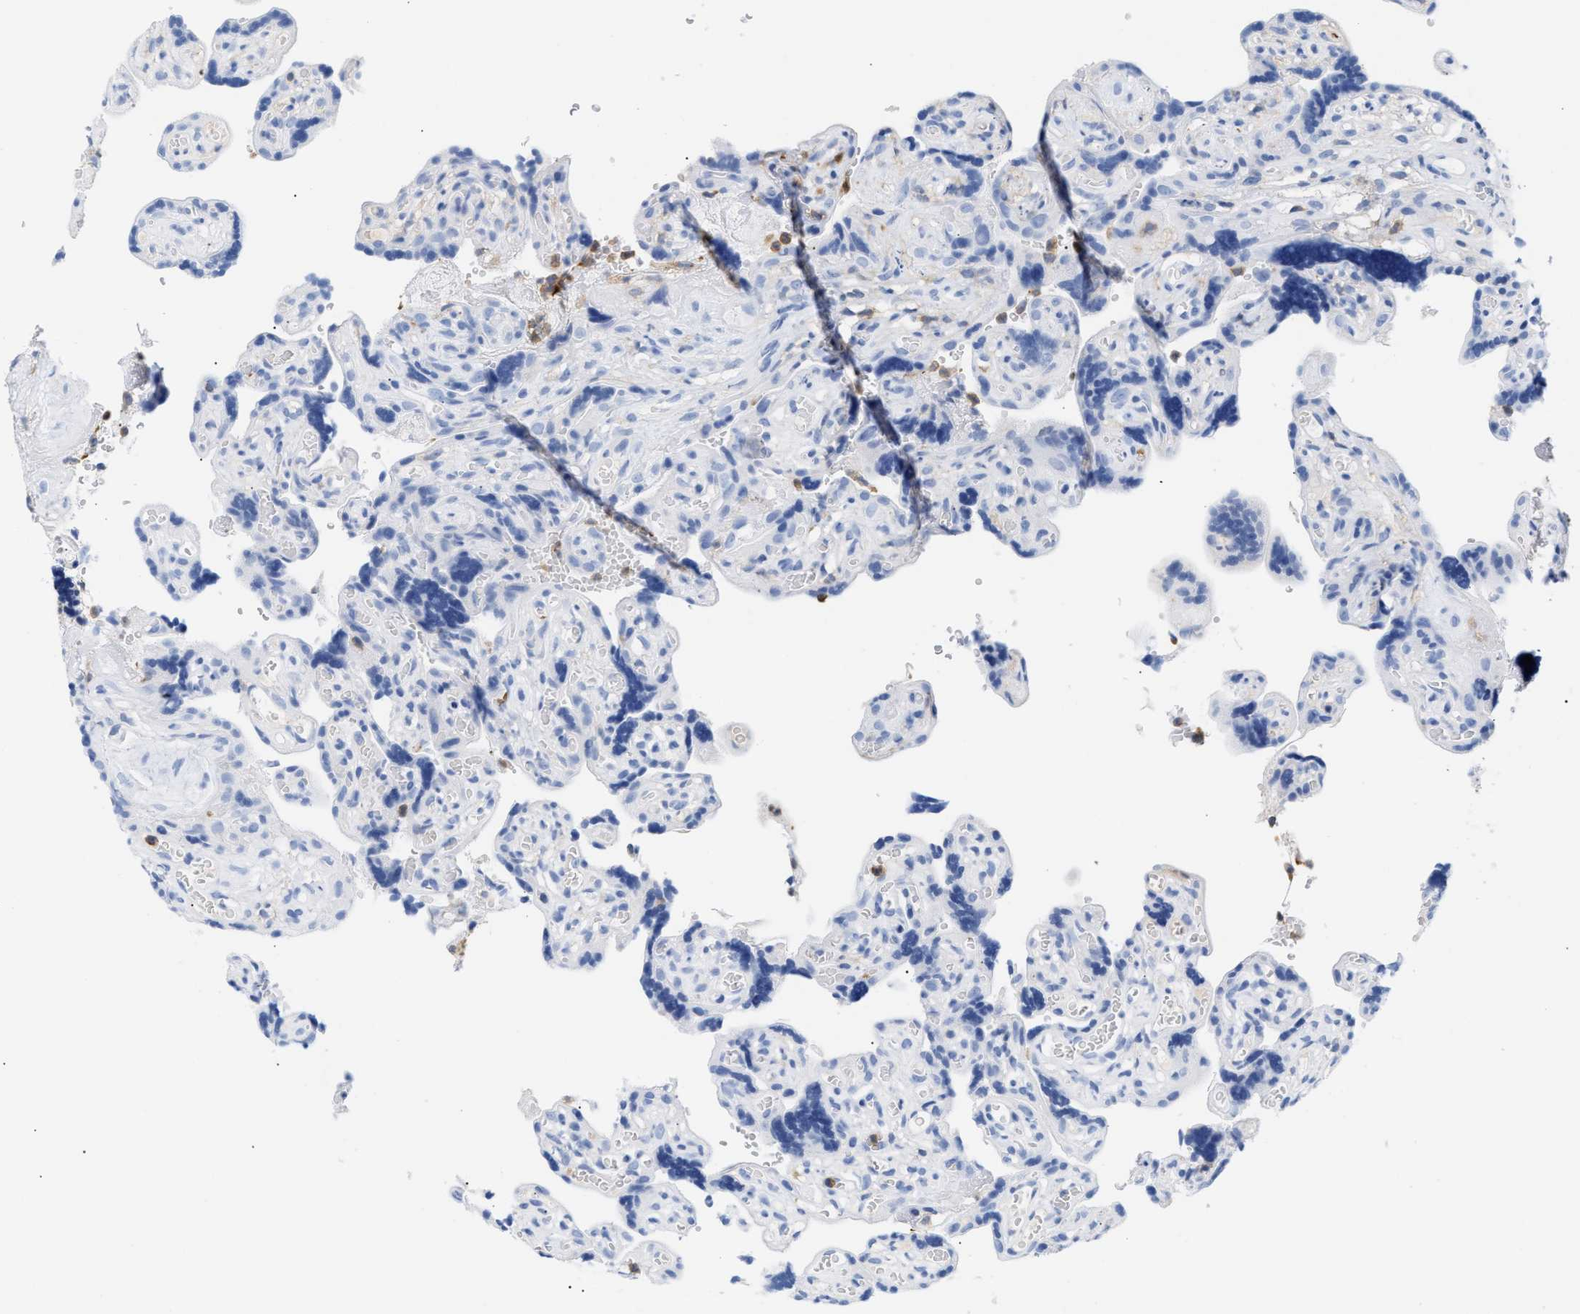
{"staining": {"intensity": "negative", "quantity": "none", "location": "none"}, "tissue": "placenta", "cell_type": "Decidual cells", "image_type": "normal", "snomed": [{"axis": "morphology", "description": "Normal tissue, NOS"}, {"axis": "topography", "description": "Placenta"}], "caption": "A high-resolution histopathology image shows immunohistochemistry (IHC) staining of unremarkable placenta, which exhibits no significant positivity in decidual cells.", "gene": "LCP1", "patient": {"sex": "female", "age": 30}}